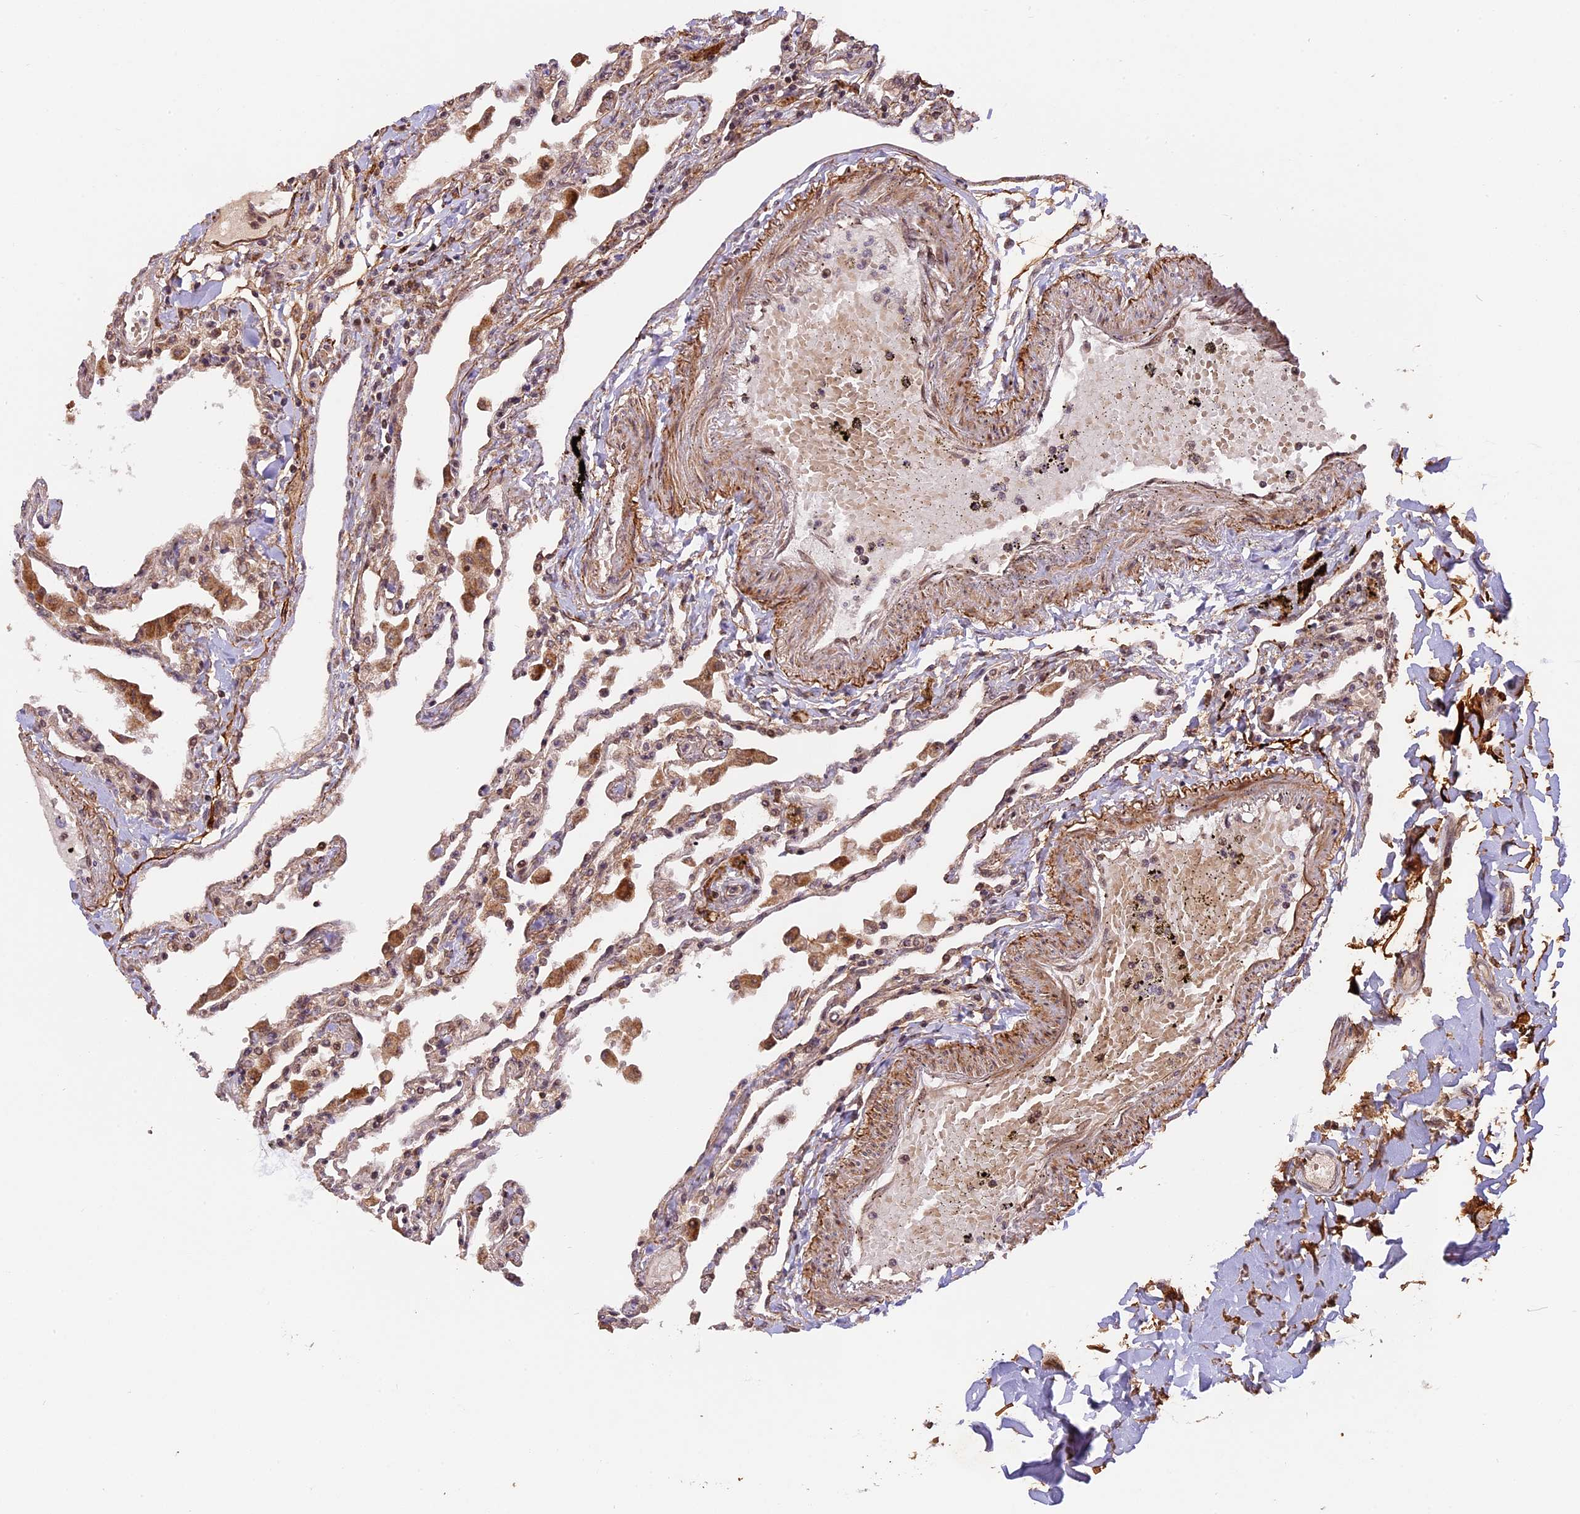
{"staining": {"intensity": "moderate", "quantity": "25%-75%", "location": "cytoplasmic/membranous,nuclear"}, "tissue": "lung", "cell_type": "Alveolar cells", "image_type": "normal", "snomed": [{"axis": "morphology", "description": "Normal tissue, NOS"}, {"axis": "topography", "description": "Bronchus"}, {"axis": "topography", "description": "Lung"}], "caption": "Immunohistochemistry micrograph of normal human lung stained for a protein (brown), which exhibits medium levels of moderate cytoplasmic/membranous,nuclear expression in approximately 25%-75% of alveolar cells.", "gene": "ZNF480", "patient": {"sex": "female", "age": 49}}